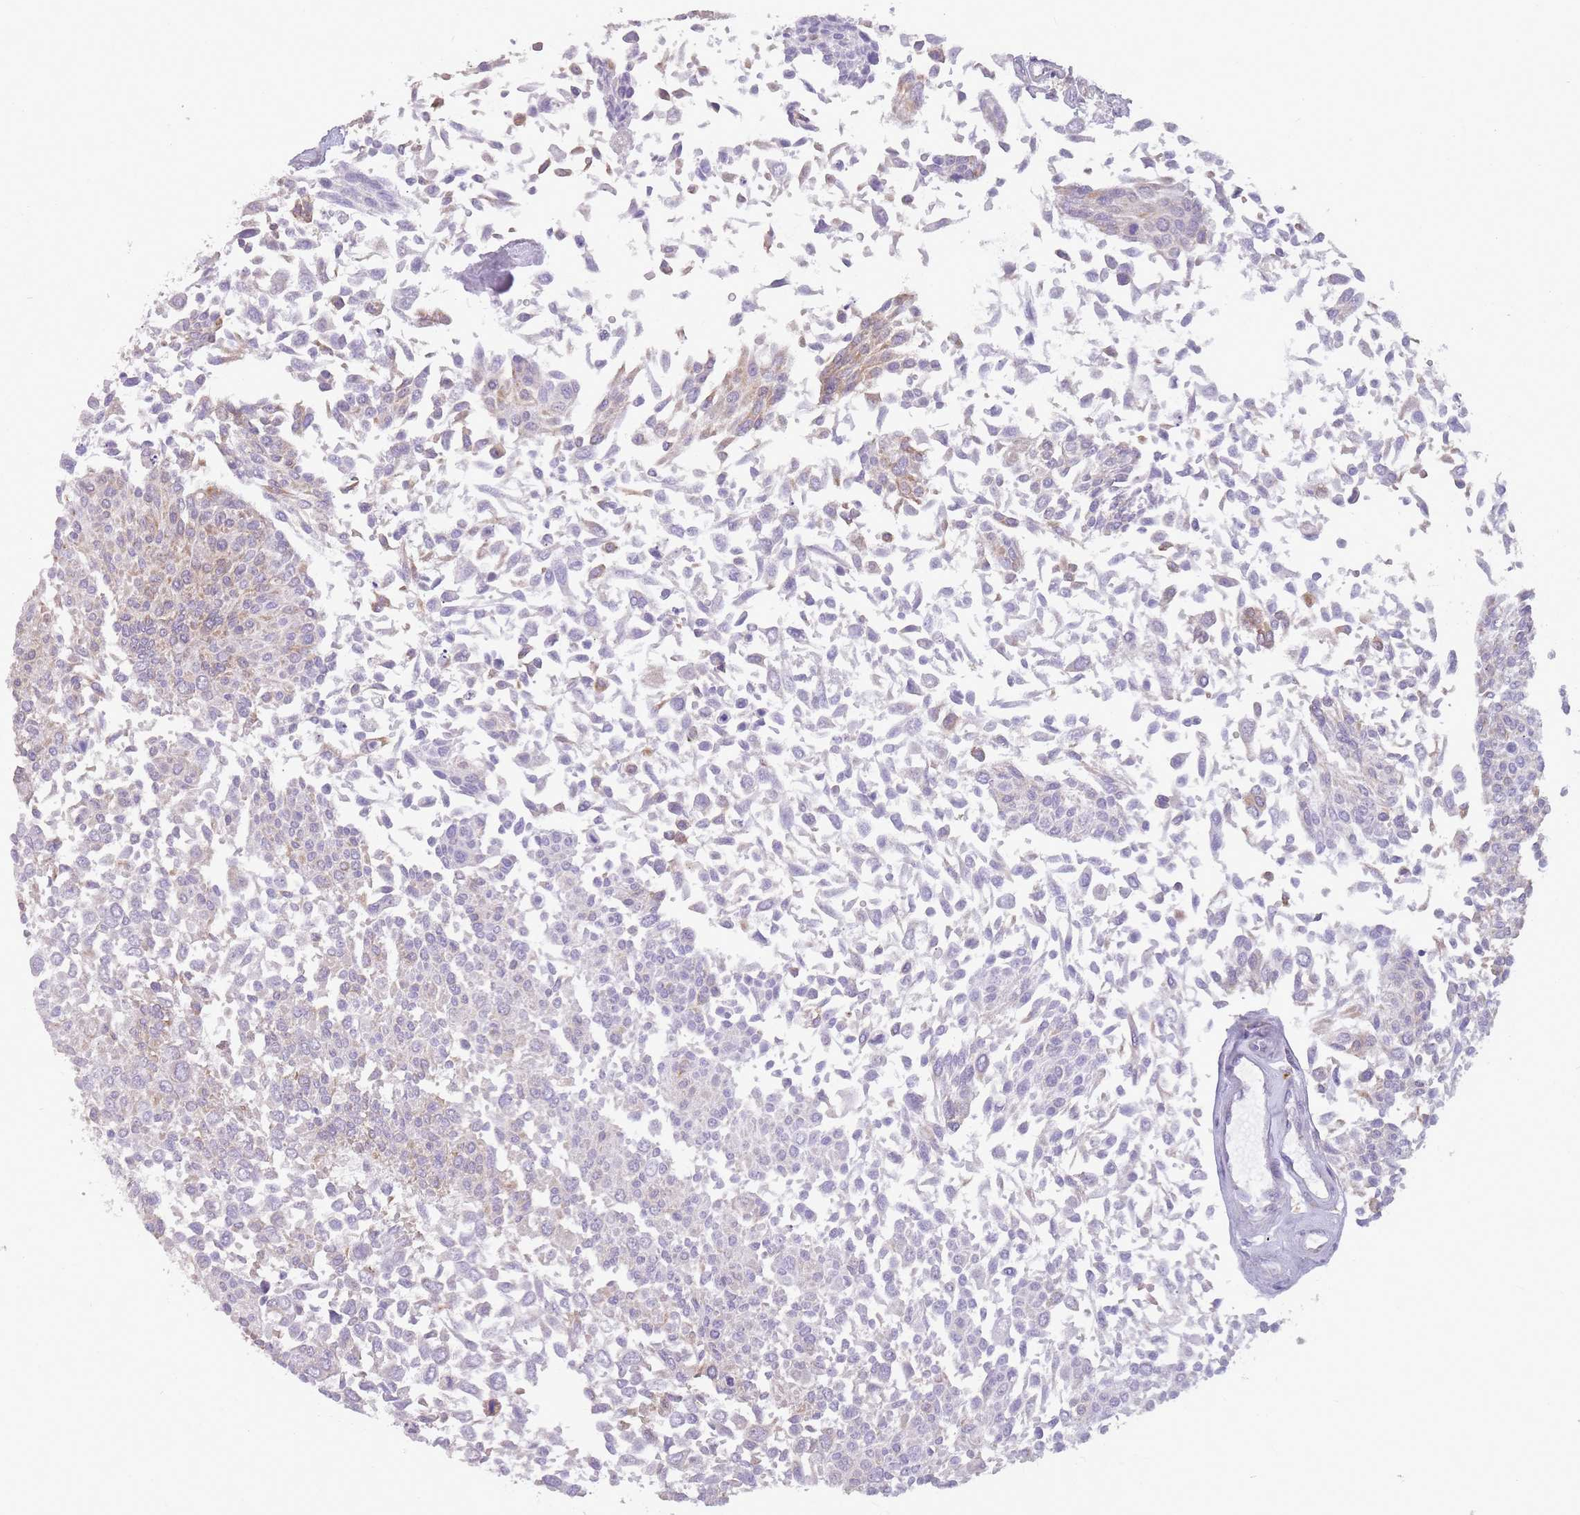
{"staining": {"intensity": "weak", "quantity": "<25%", "location": "cytoplasmic/membranous"}, "tissue": "urothelial cancer", "cell_type": "Tumor cells", "image_type": "cancer", "snomed": [{"axis": "morphology", "description": "Urothelial carcinoma, NOS"}, {"axis": "topography", "description": "Urinary bladder"}], "caption": "Immunohistochemistry of human urothelial cancer reveals no staining in tumor cells.", "gene": "TRAPPC5", "patient": {"sex": "male", "age": 55}}